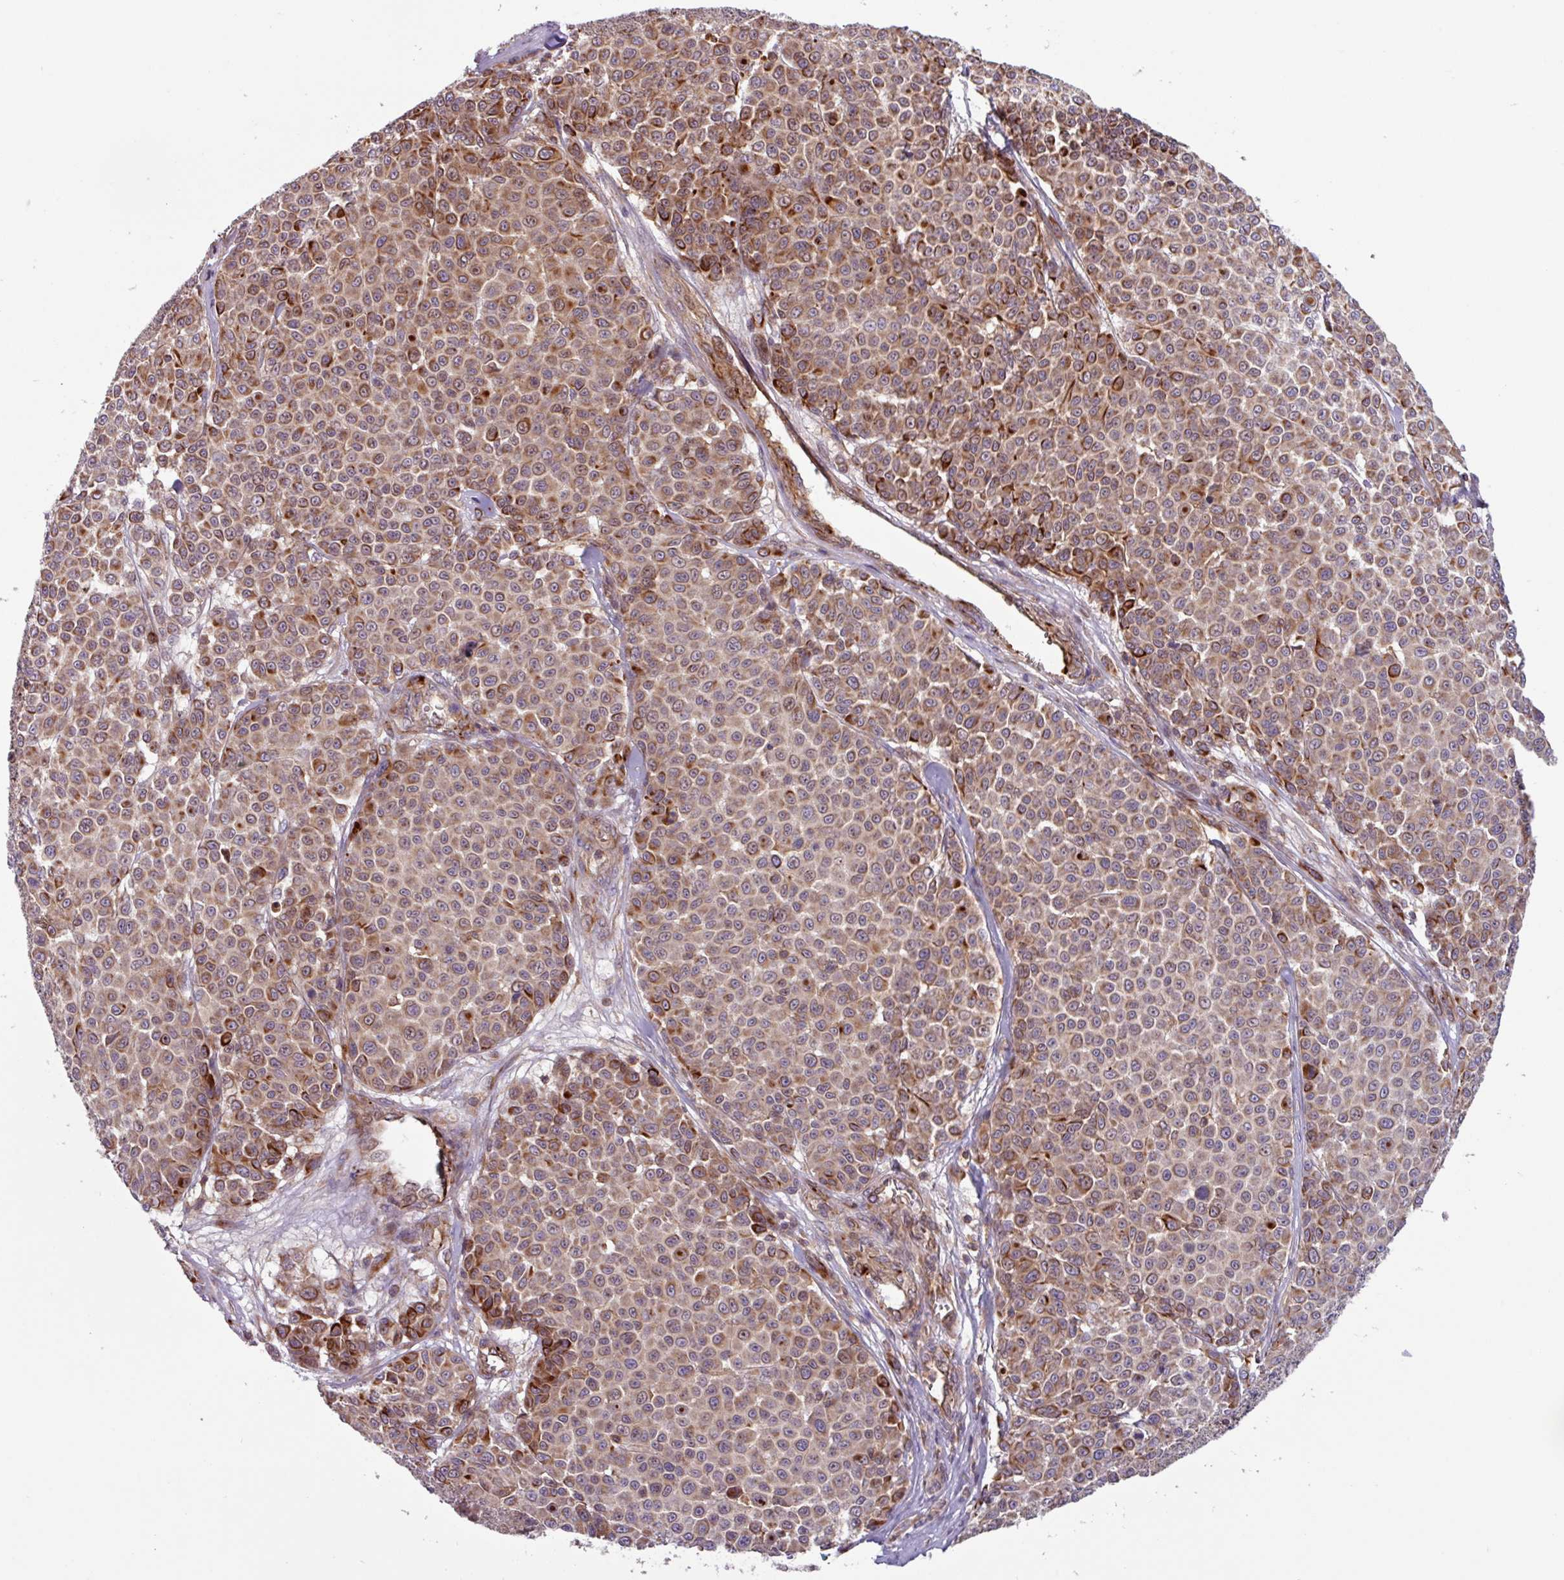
{"staining": {"intensity": "moderate", "quantity": ">75%", "location": "cytoplasmic/membranous"}, "tissue": "melanoma", "cell_type": "Tumor cells", "image_type": "cancer", "snomed": [{"axis": "morphology", "description": "Malignant melanoma, NOS"}, {"axis": "topography", "description": "Skin"}], "caption": "Tumor cells show medium levels of moderate cytoplasmic/membranous staining in about >75% of cells in human malignant melanoma.", "gene": "PLEKHD1", "patient": {"sex": "male", "age": 46}}